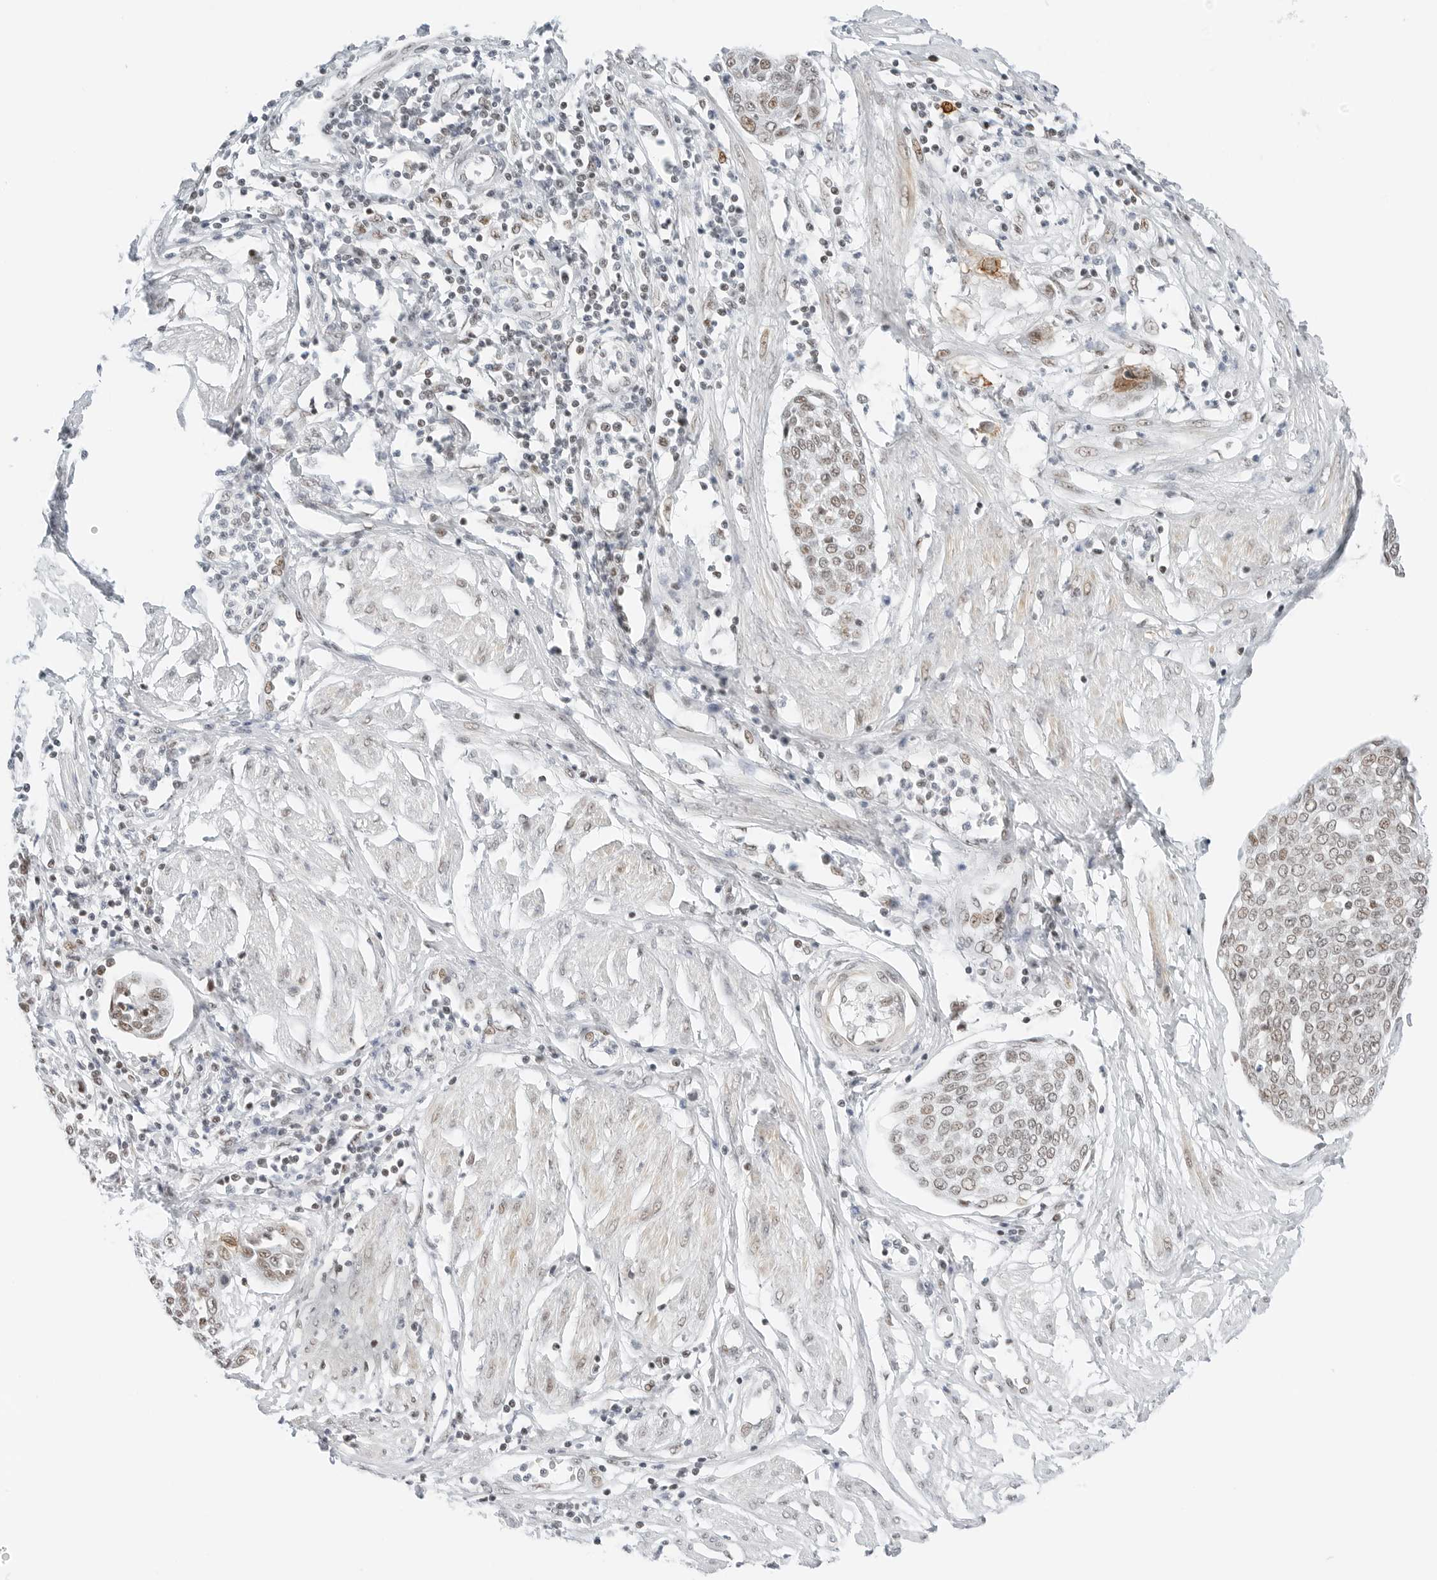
{"staining": {"intensity": "weak", "quantity": "25%-75%", "location": "nuclear"}, "tissue": "cervical cancer", "cell_type": "Tumor cells", "image_type": "cancer", "snomed": [{"axis": "morphology", "description": "Squamous cell carcinoma, NOS"}, {"axis": "topography", "description": "Cervix"}], "caption": "Weak nuclear positivity is identified in about 25%-75% of tumor cells in cervical squamous cell carcinoma. The staining is performed using DAB brown chromogen to label protein expression. The nuclei are counter-stained blue using hematoxylin.", "gene": "CRTC2", "patient": {"sex": "female", "age": 34}}